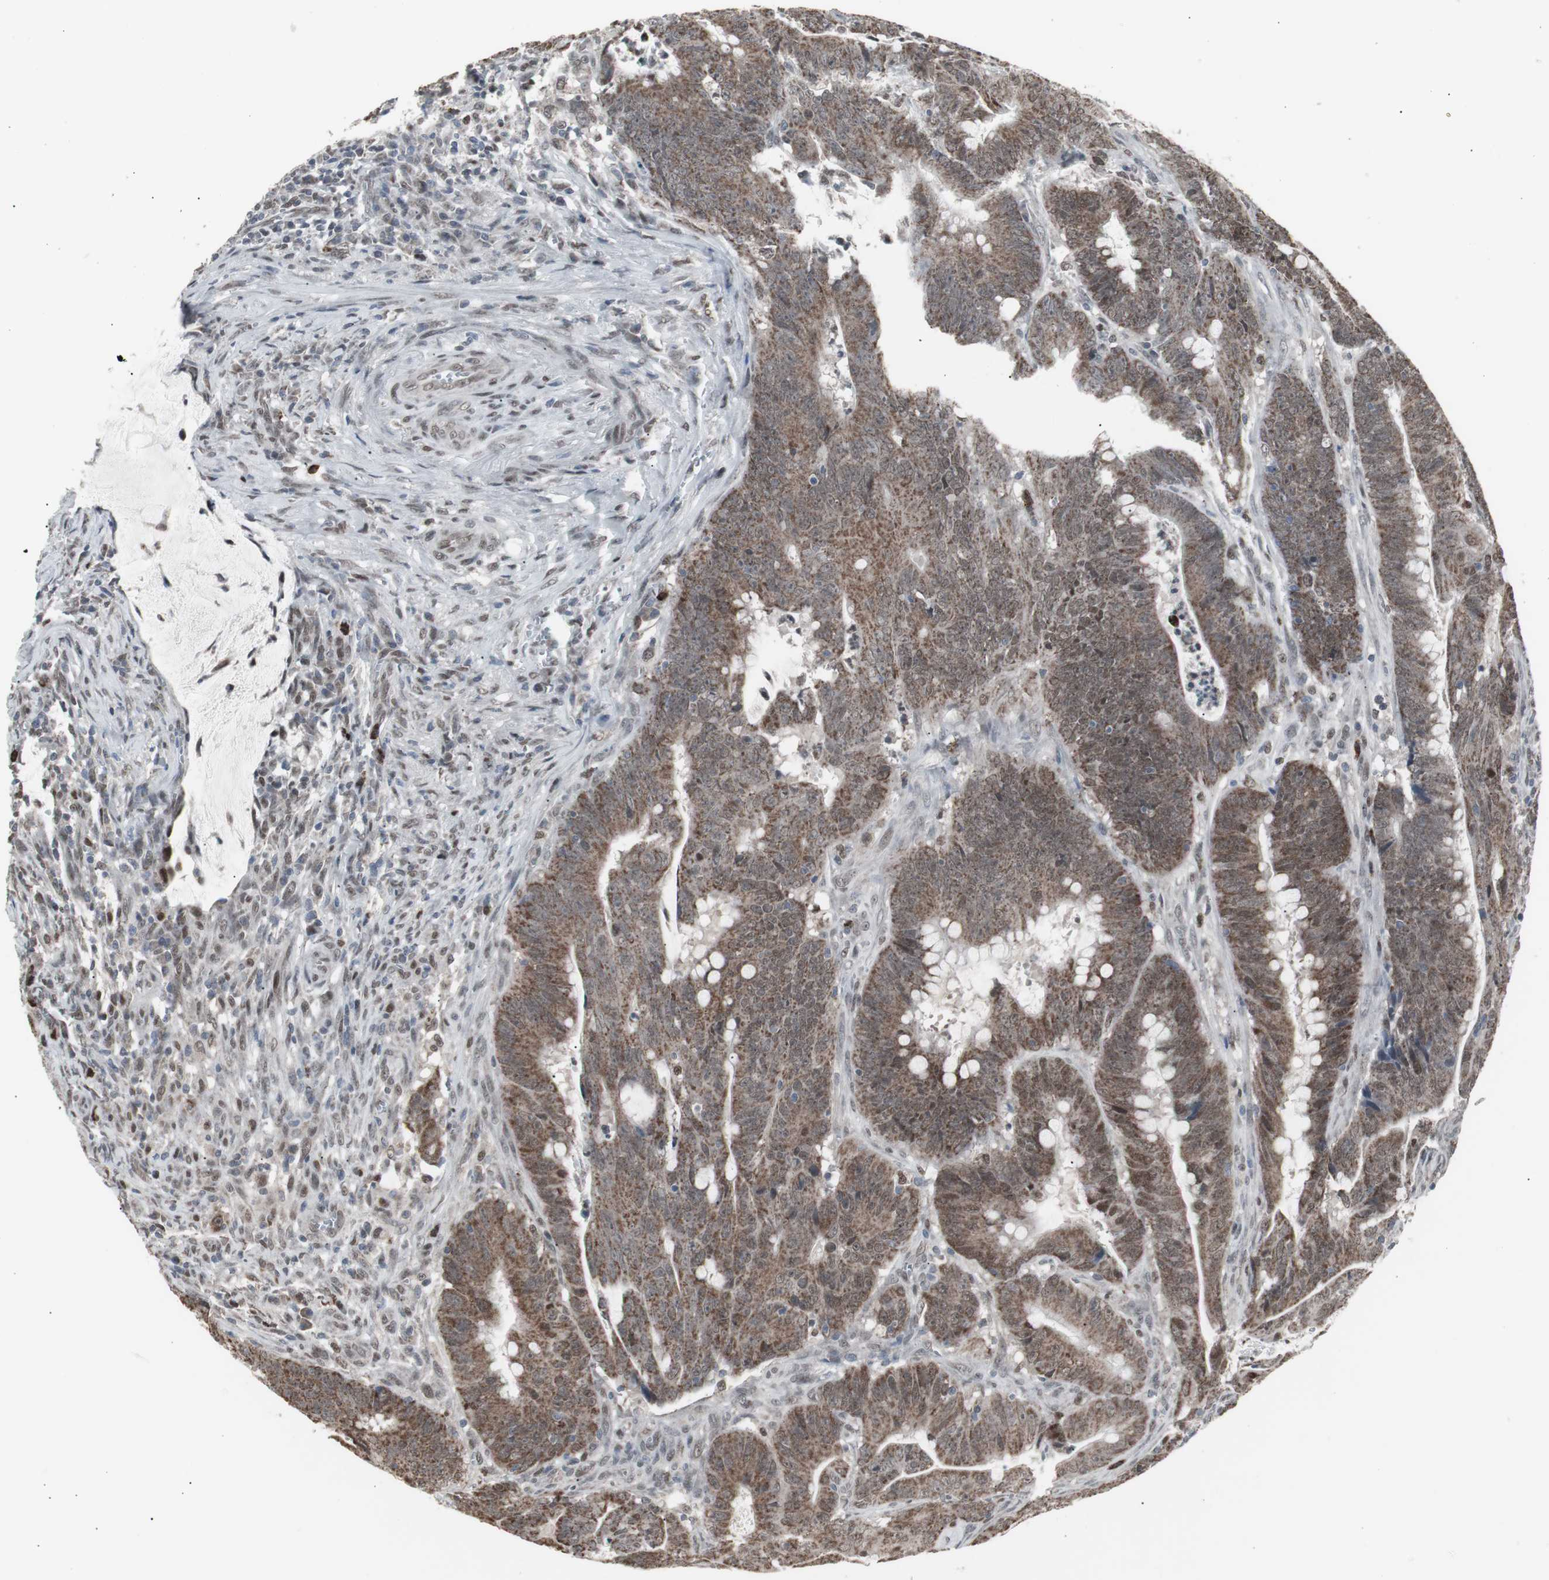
{"staining": {"intensity": "moderate", "quantity": ">75%", "location": "cytoplasmic/membranous,nuclear"}, "tissue": "colorectal cancer", "cell_type": "Tumor cells", "image_type": "cancer", "snomed": [{"axis": "morphology", "description": "Adenocarcinoma, NOS"}, {"axis": "topography", "description": "Colon"}], "caption": "IHC staining of adenocarcinoma (colorectal), which reveals medium levels of moderate cytoplasmic/membranous and nuclear staining in about >75% of tumor cells indicating moderate cytoplasmic/membranous and nuclear protein staining. The staining was performed using DAB (brown) for protein detection and nuclei were counterstained in hematoxylin (blue).", "gene": "RXRA", "patient": {"sex": "male", "age": 45}}